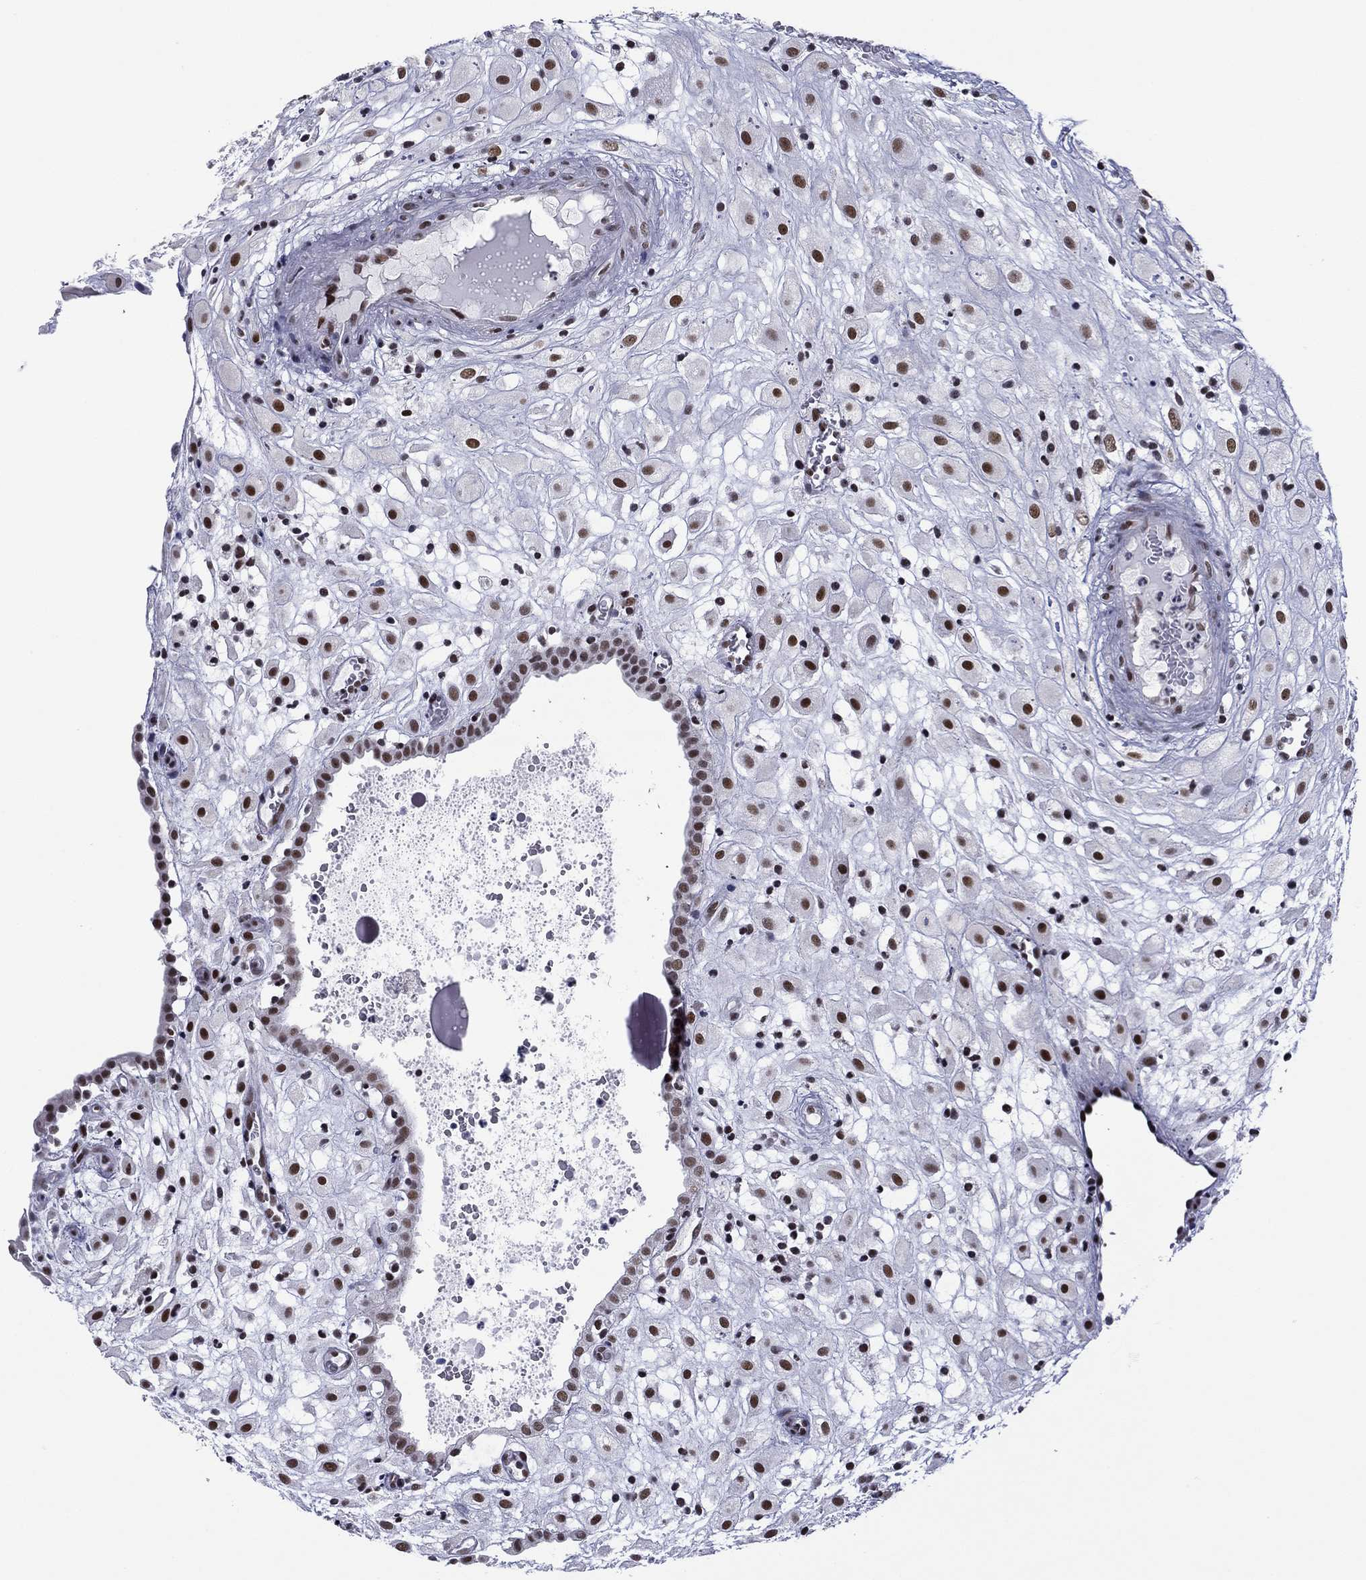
{"staining": {"intensity": "strong", "quantity": "25%-75%", "location": "nuclear"}, "tissue": "placenta", "cell_type": "Decidual cells", "image_type": "normal", "snomed": [{"axis": "morphology", "description": "Normal tissue, NOS"}, {"axis": "topography", "description": "Placenta"}], "caption": "This is an image of IHC staining of benign placenta, which shows strong staining in the nuclear of decidual cells.", "gene": "ETV5", "patient": {"sex": "female", "age": 24}}